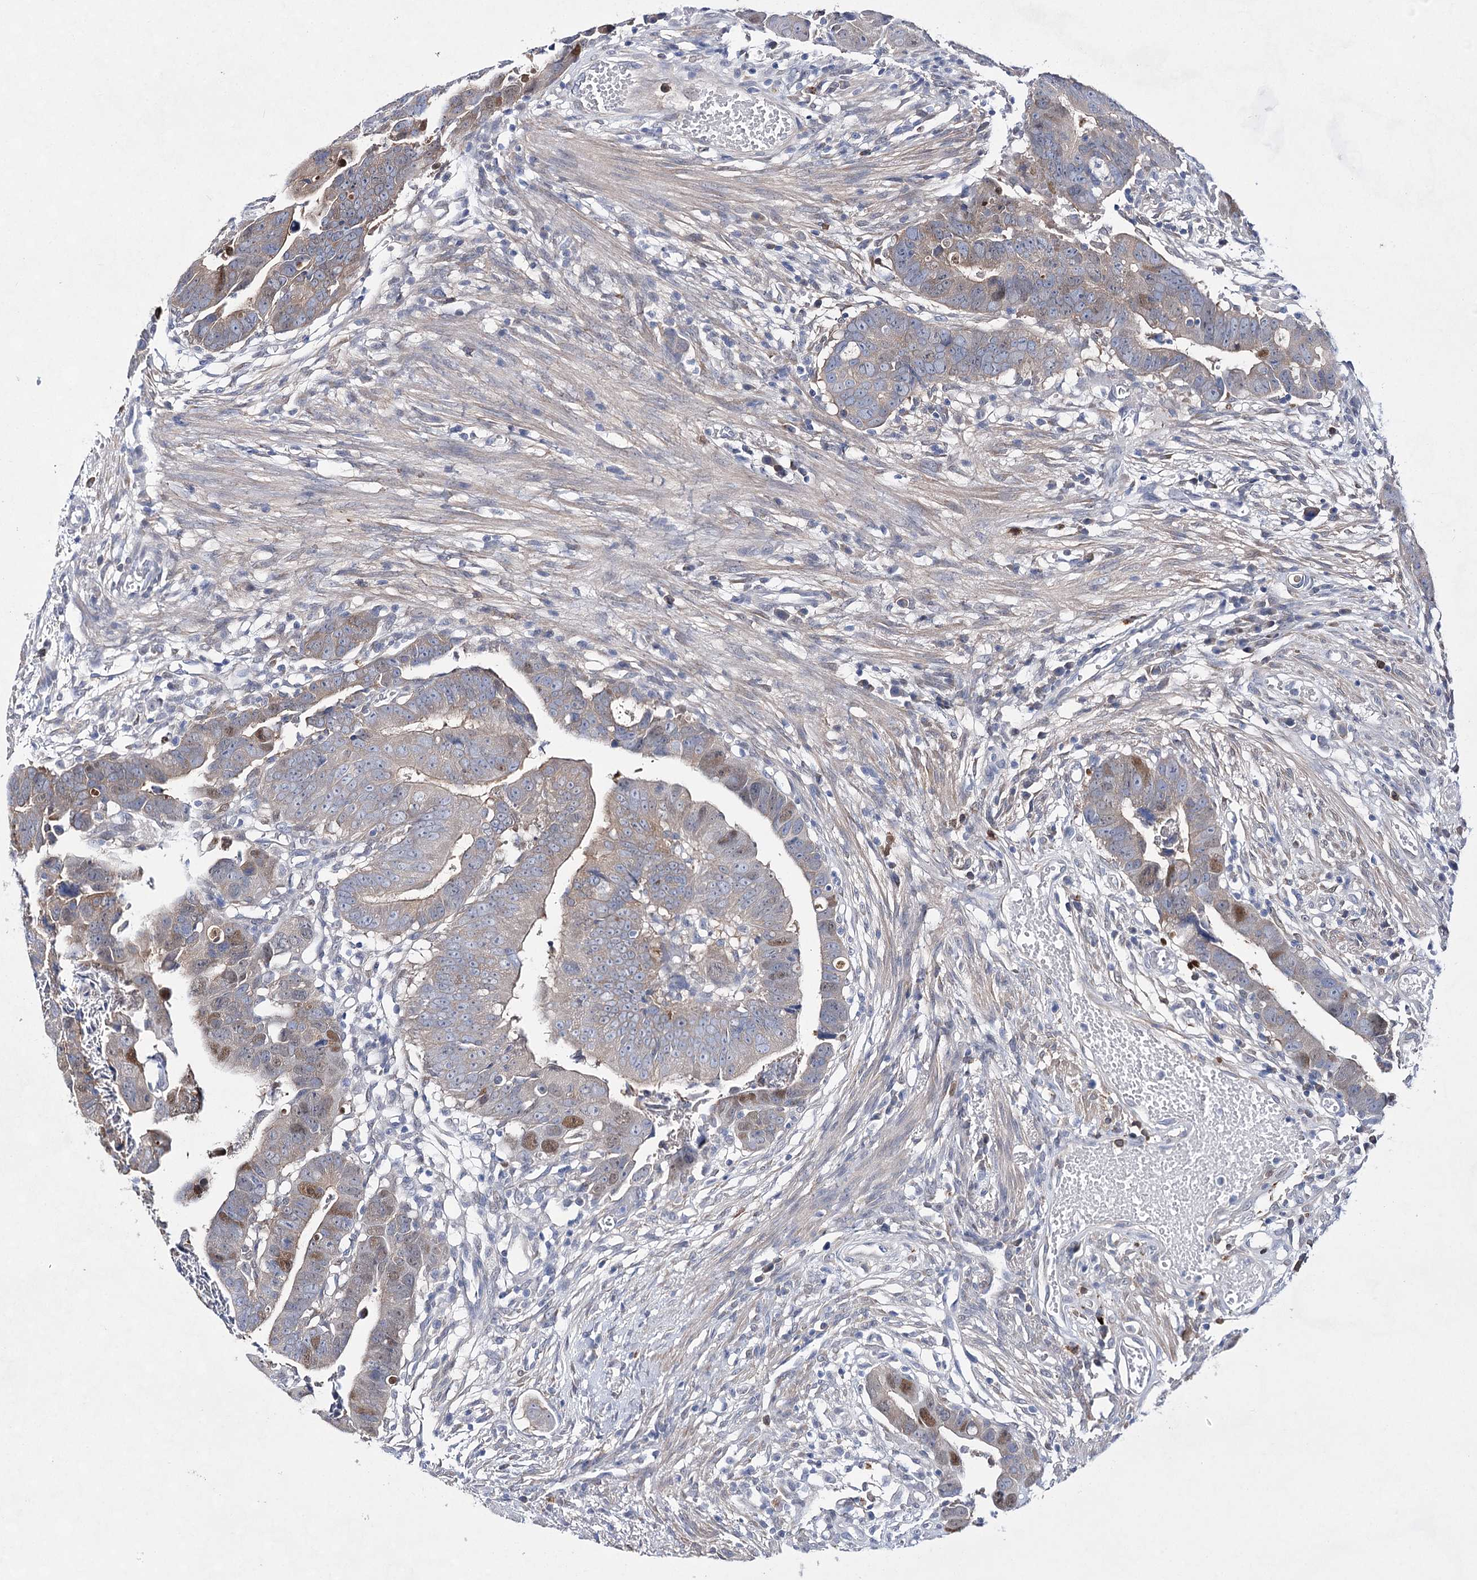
{"staining": {"intensity": "moderate", "quantity": "<25%", "location": "cytoplasmic/membranous,nuclear"}, "tissue": "colorectal cancer", "cell_type": "Tumor cells", "image_type": "cancer", "snomed": [{"axis": "morphology", "description": "Adenocarcinoma, NOS"}, {"axis": "topography", "description": "Rectum"}], "caption": "A brown stain highlights moderate cytoplasmic/membranous and nuclear positivity of a protein in human colorectal adenocarcinoma tumor cells.", "gene": "UGDH", "patient": {"sex": "female", "age": 65}}